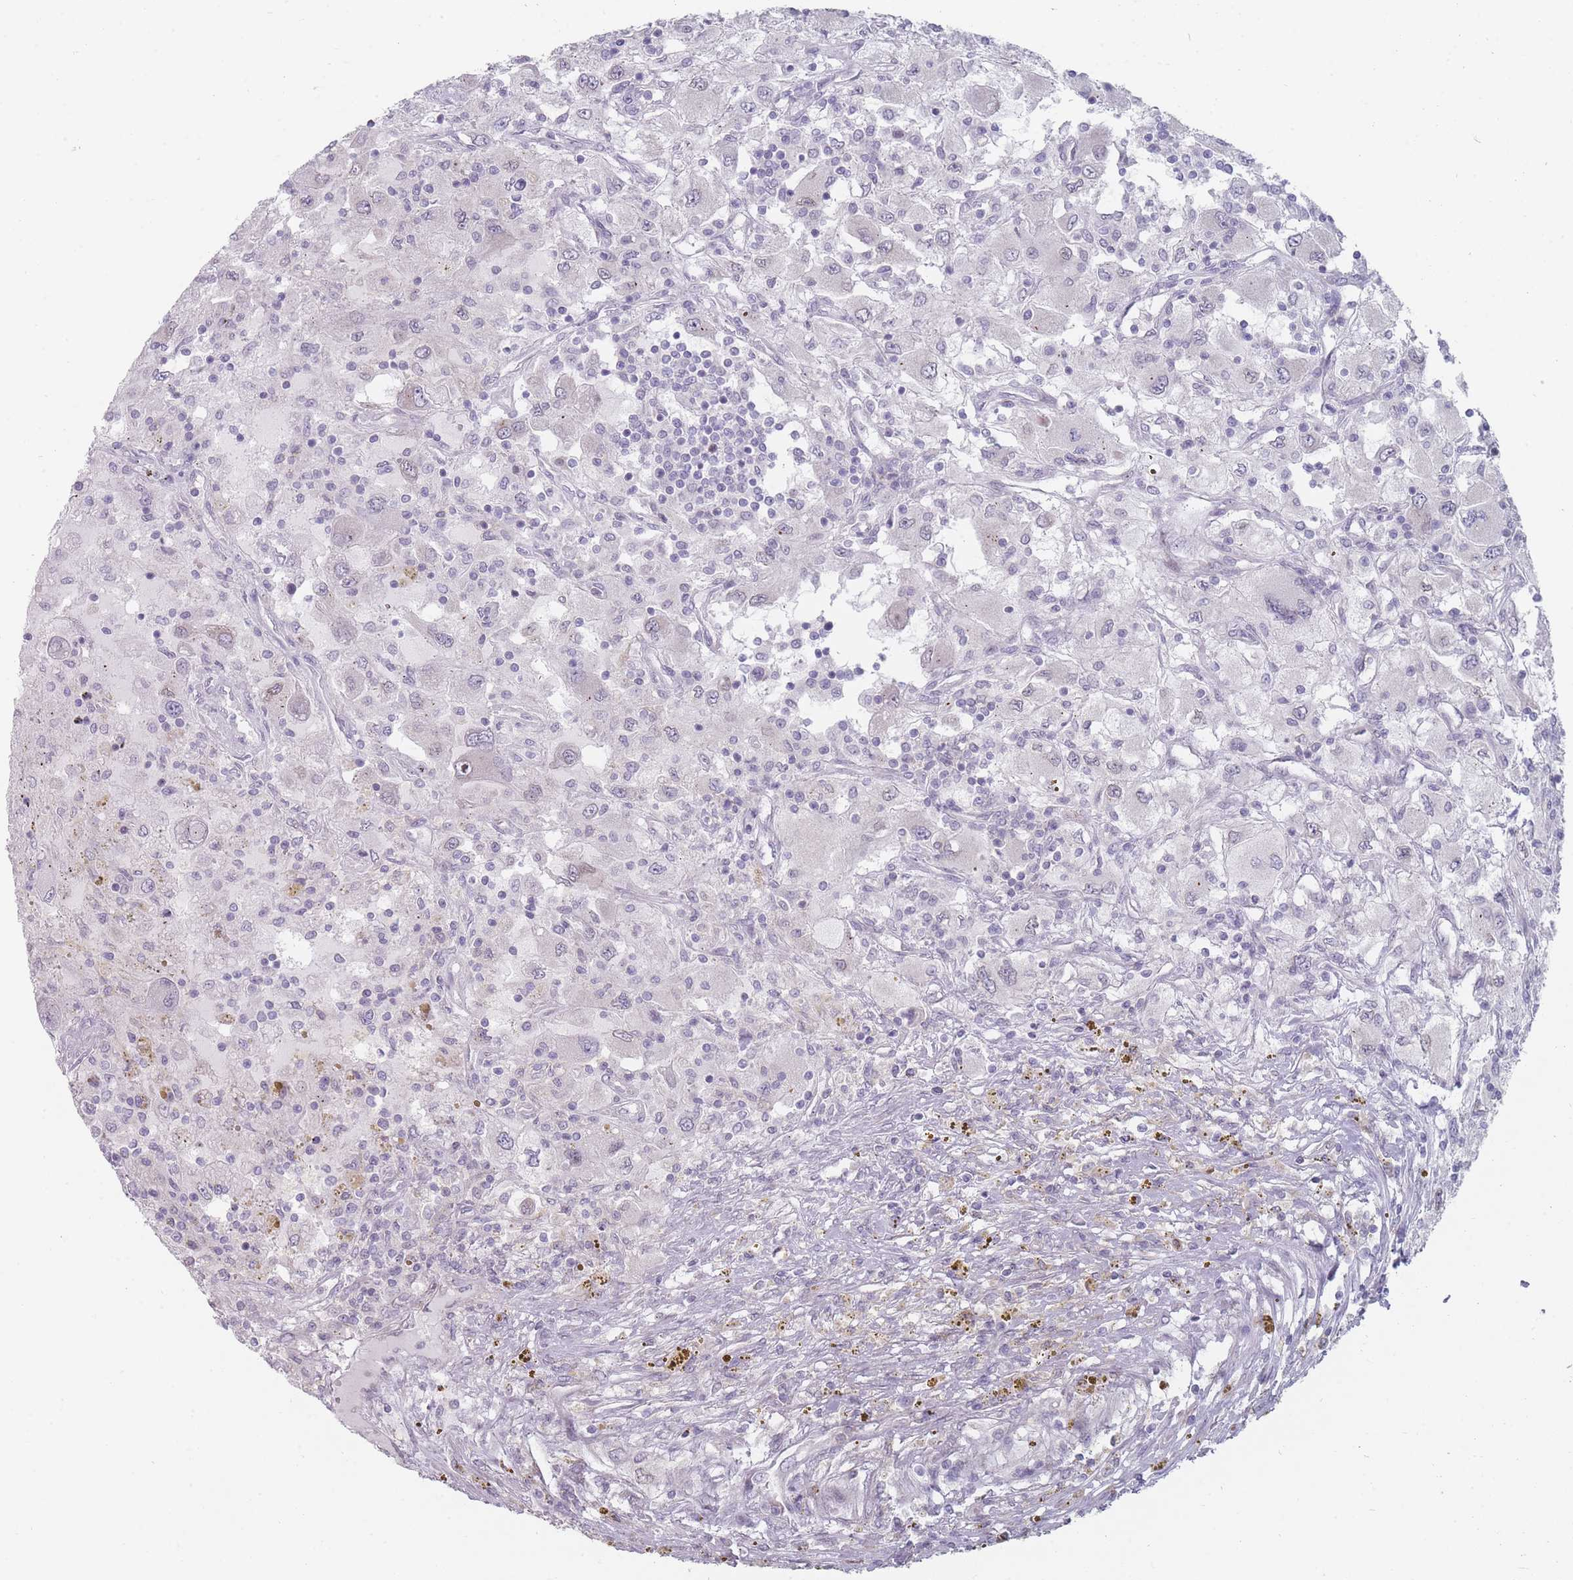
{"staining": {"intensity": "weak", "quantity": "25%-75%", "location": "nuclear"}, "tissue": "renal cancer", "cell_type": "Tumor cells", "image_type": "cancer", "snomed": [{"axis": "morphology", "description": "Adenocarcinoma, NOS"}, {"axis": "topography", "description": "Kidney"}], "caption": "High-power microscopy captured an IHC photomicrograph of renal adenocarcinoma, revealing weak nuclear staining in about 25%-75% of tumor cells. (DAB (3,3'-diaminobenzidine) = brown stain, brightfield microscopy at high magnification).", "gene": "PCDH12", "patient": {"sex": "female", "age": 67}}